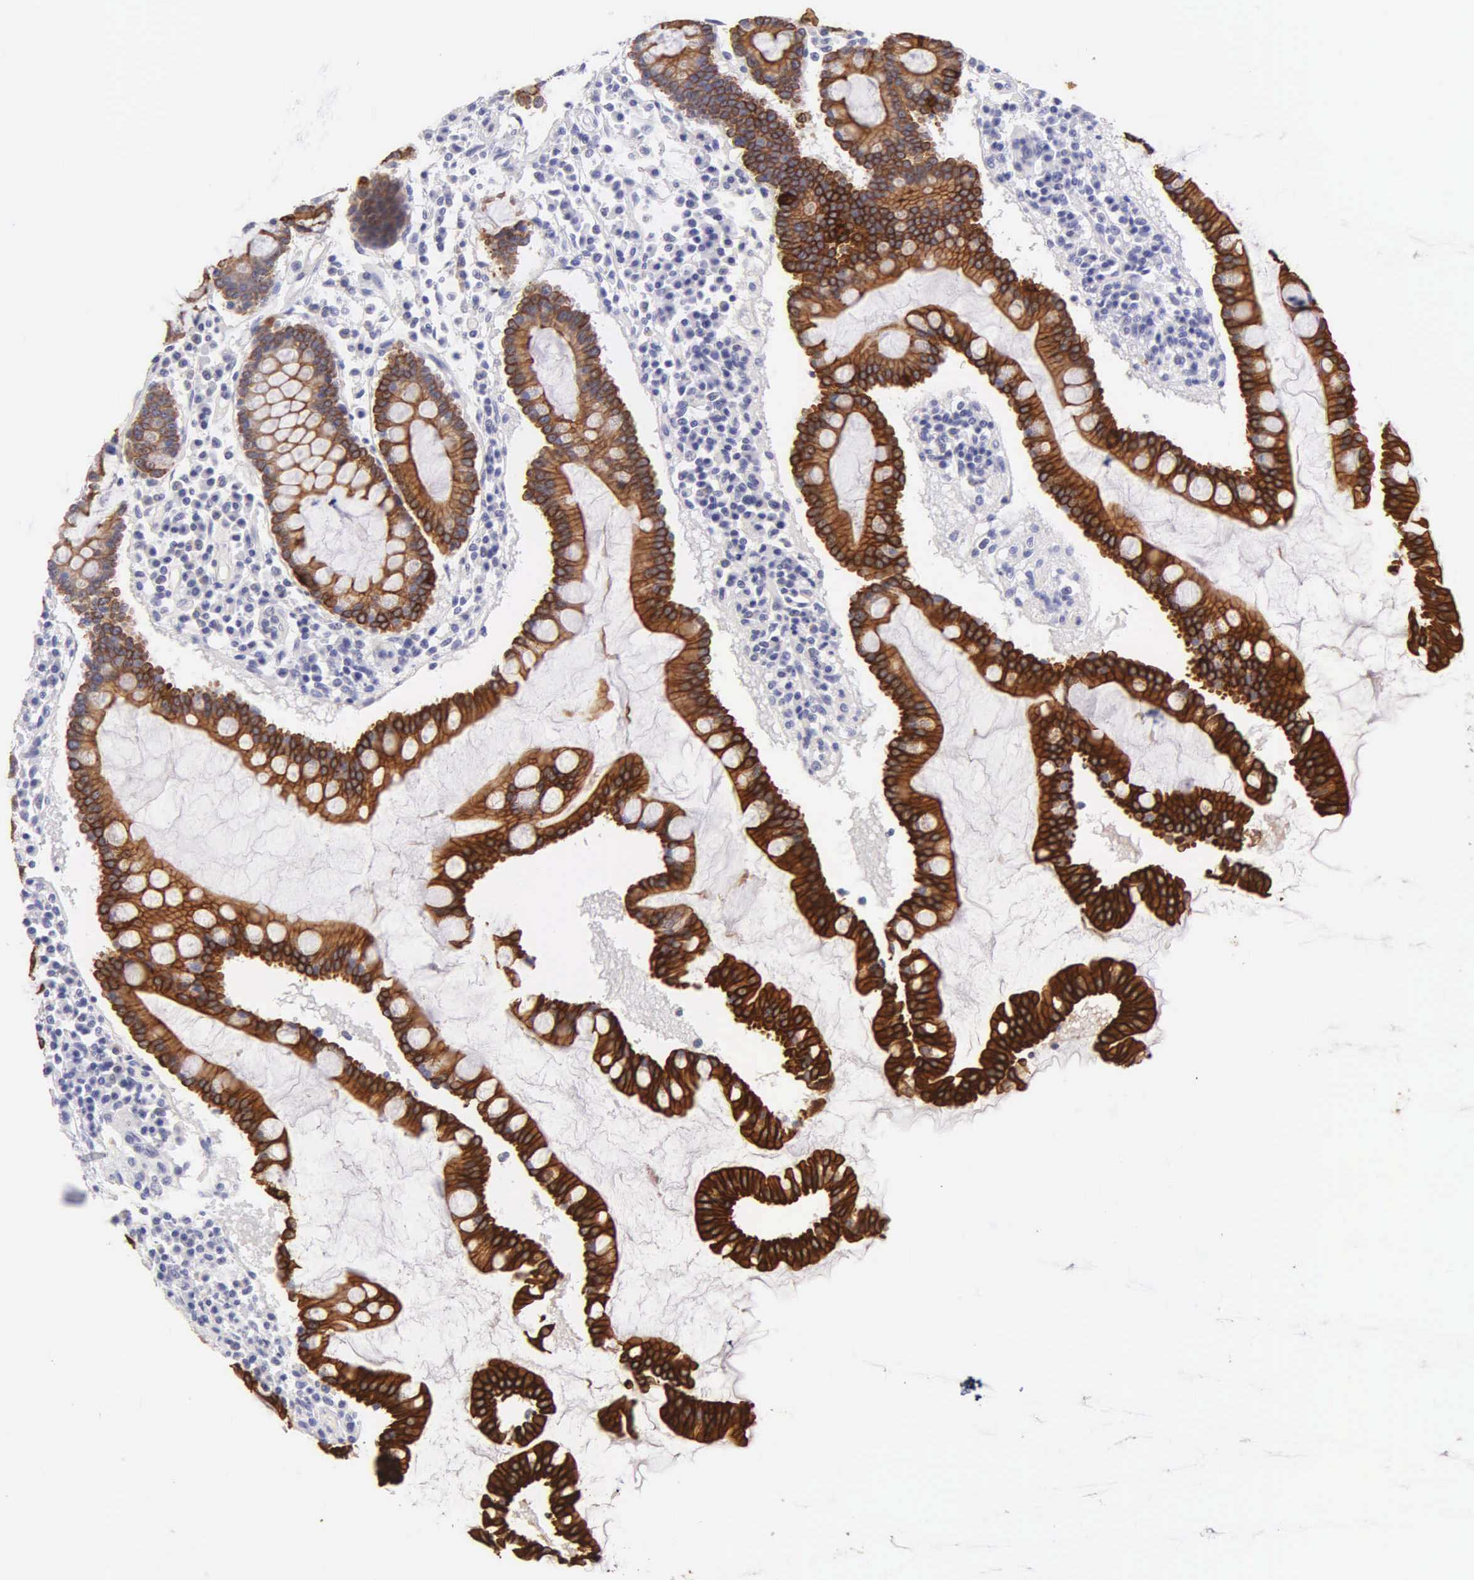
{"staining": {"intensity": "strong", "quantity": ">75%", "location": "cytoplasmic/membranous"}, "tissue": "duodenum", "cell_type": "Glandular cells", "image_type": "normal", "snomed": [{"axis": "morphology", "description": "Normal tissue, NOS"}, {"axis": "topography", "description": "Duodenum"}], "caption": "Immunohistochemistry (DAB) staining of normal duodenum exhibits strong cytoplasmic/membranous protein expression in approximately >75% of glandular cells. Using DAB (brown) and hematoxylin (blue) stains, captured at high magnification using brightfield microscopy.", "gene": "KRT14", "patient": {"sex": "male", "age": 73}}